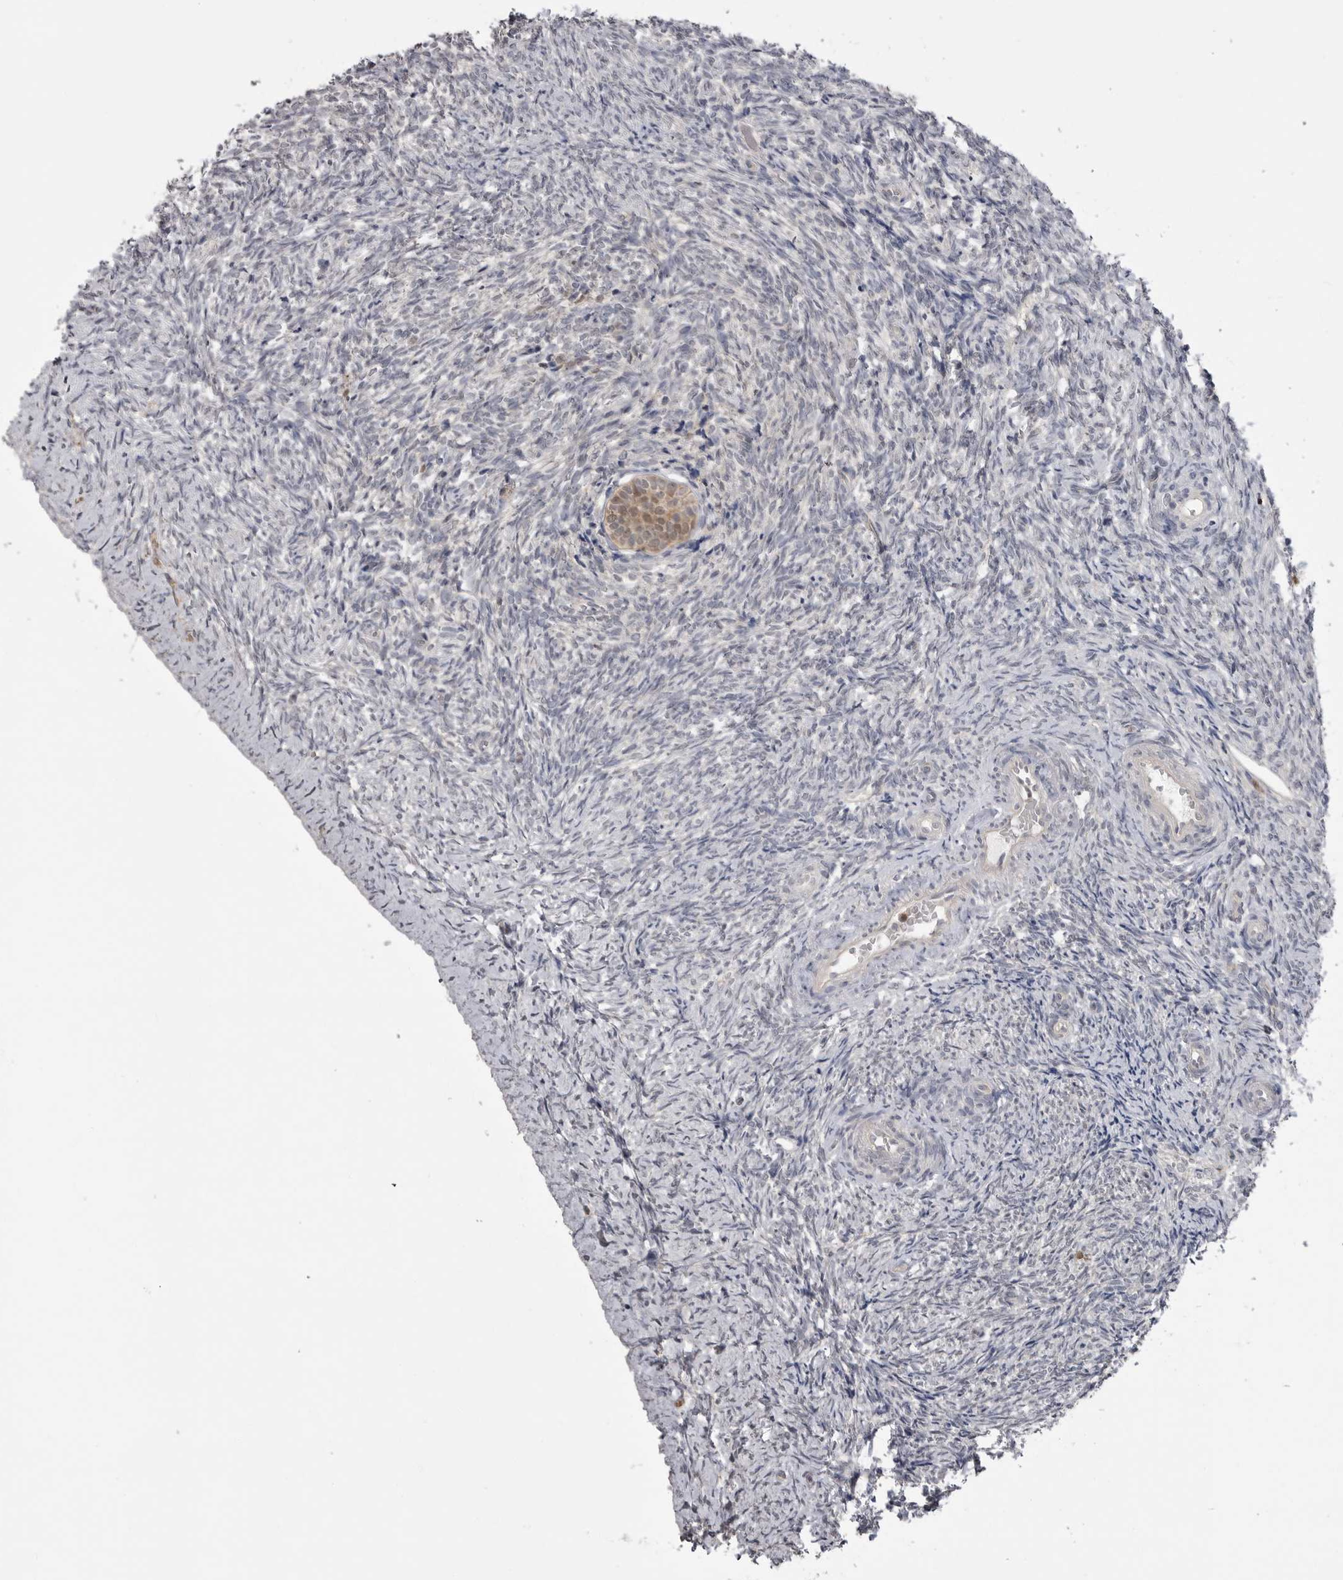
{"staining": {"intensity": "moderate", "quantity": ">75%", "location": "cytoplasmic/membranous"}, "tissue": "ovary", "cell_type": "Follicle cells", "image_type": "normal", "snomed": [{"axis": "morphology", "description": "Normal tissue, NOS"}, {"axis": "topography", "description": "Ovary"}], "caption": "Immunohistochemical staining of benign ovary exhibits moderate cytoplasmic/membranous protein positivity in approximately >75% of follicle cells. (DAB IHC with brightfield microscopy, high magnification).", "gene": "MAPK13", "patient": {"sex": "female", "age": 41}}